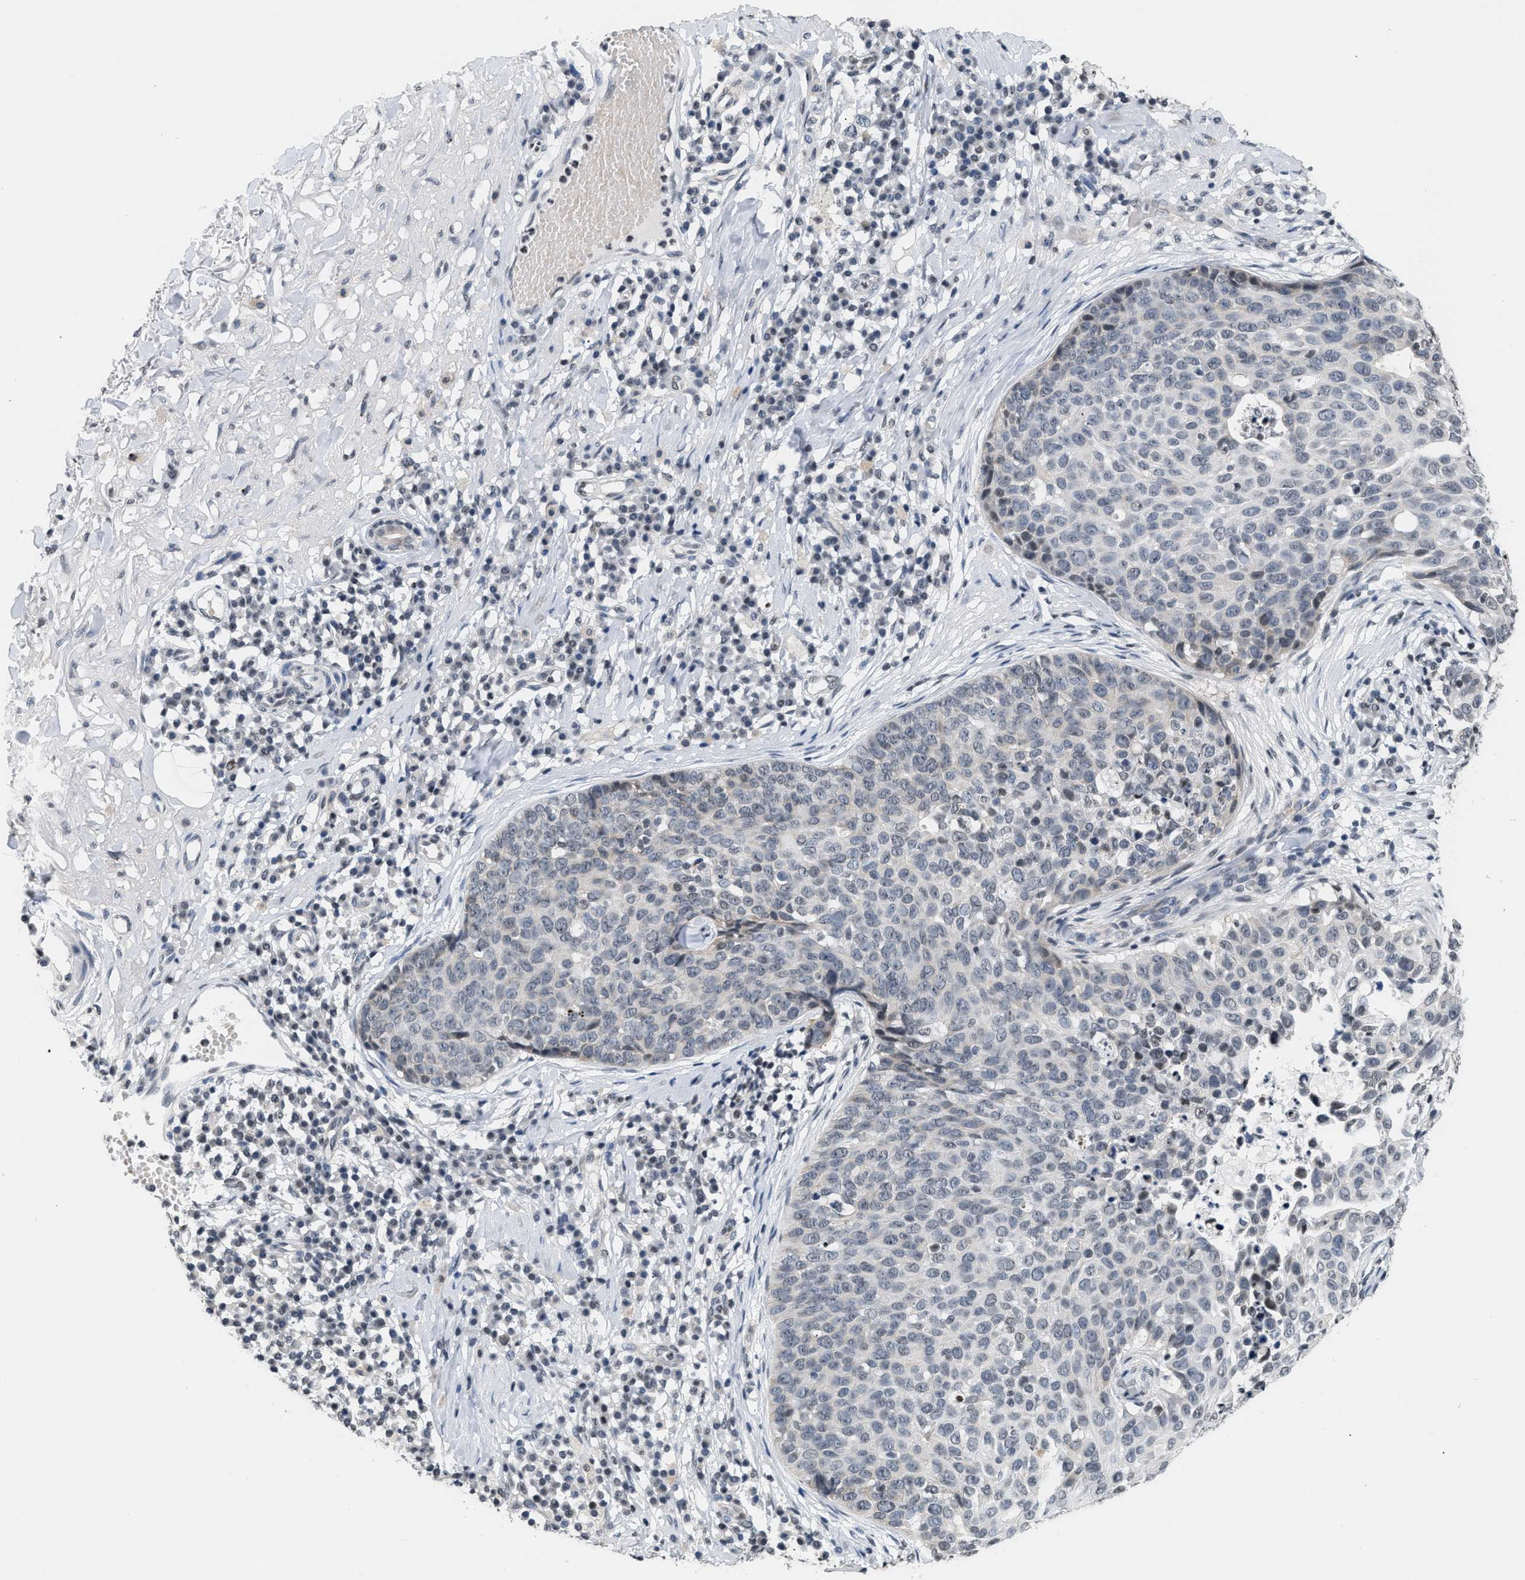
{"staining": {"intensity": "negative", "quantity": "none", "location": "none"}, "tissue": "skin cancer", "cell_type": "Tumor cells", "image_type": "cancer", "snomed": [{"axis": "morphology", "description": "Squamous cell carcinoma in situ, NOS"}, {"axis": "morphology", "description": "Squamous cell carcinoma, NOS"}, {"axis": "topography", "description": "Skin"}], "caption": "A micrograph of human skin cancer (squamous cell carcinoma in situ) is negative for staining in tumor cells.", "gene": "RAF1", "patient": {"sex": "male", "age": 93}}